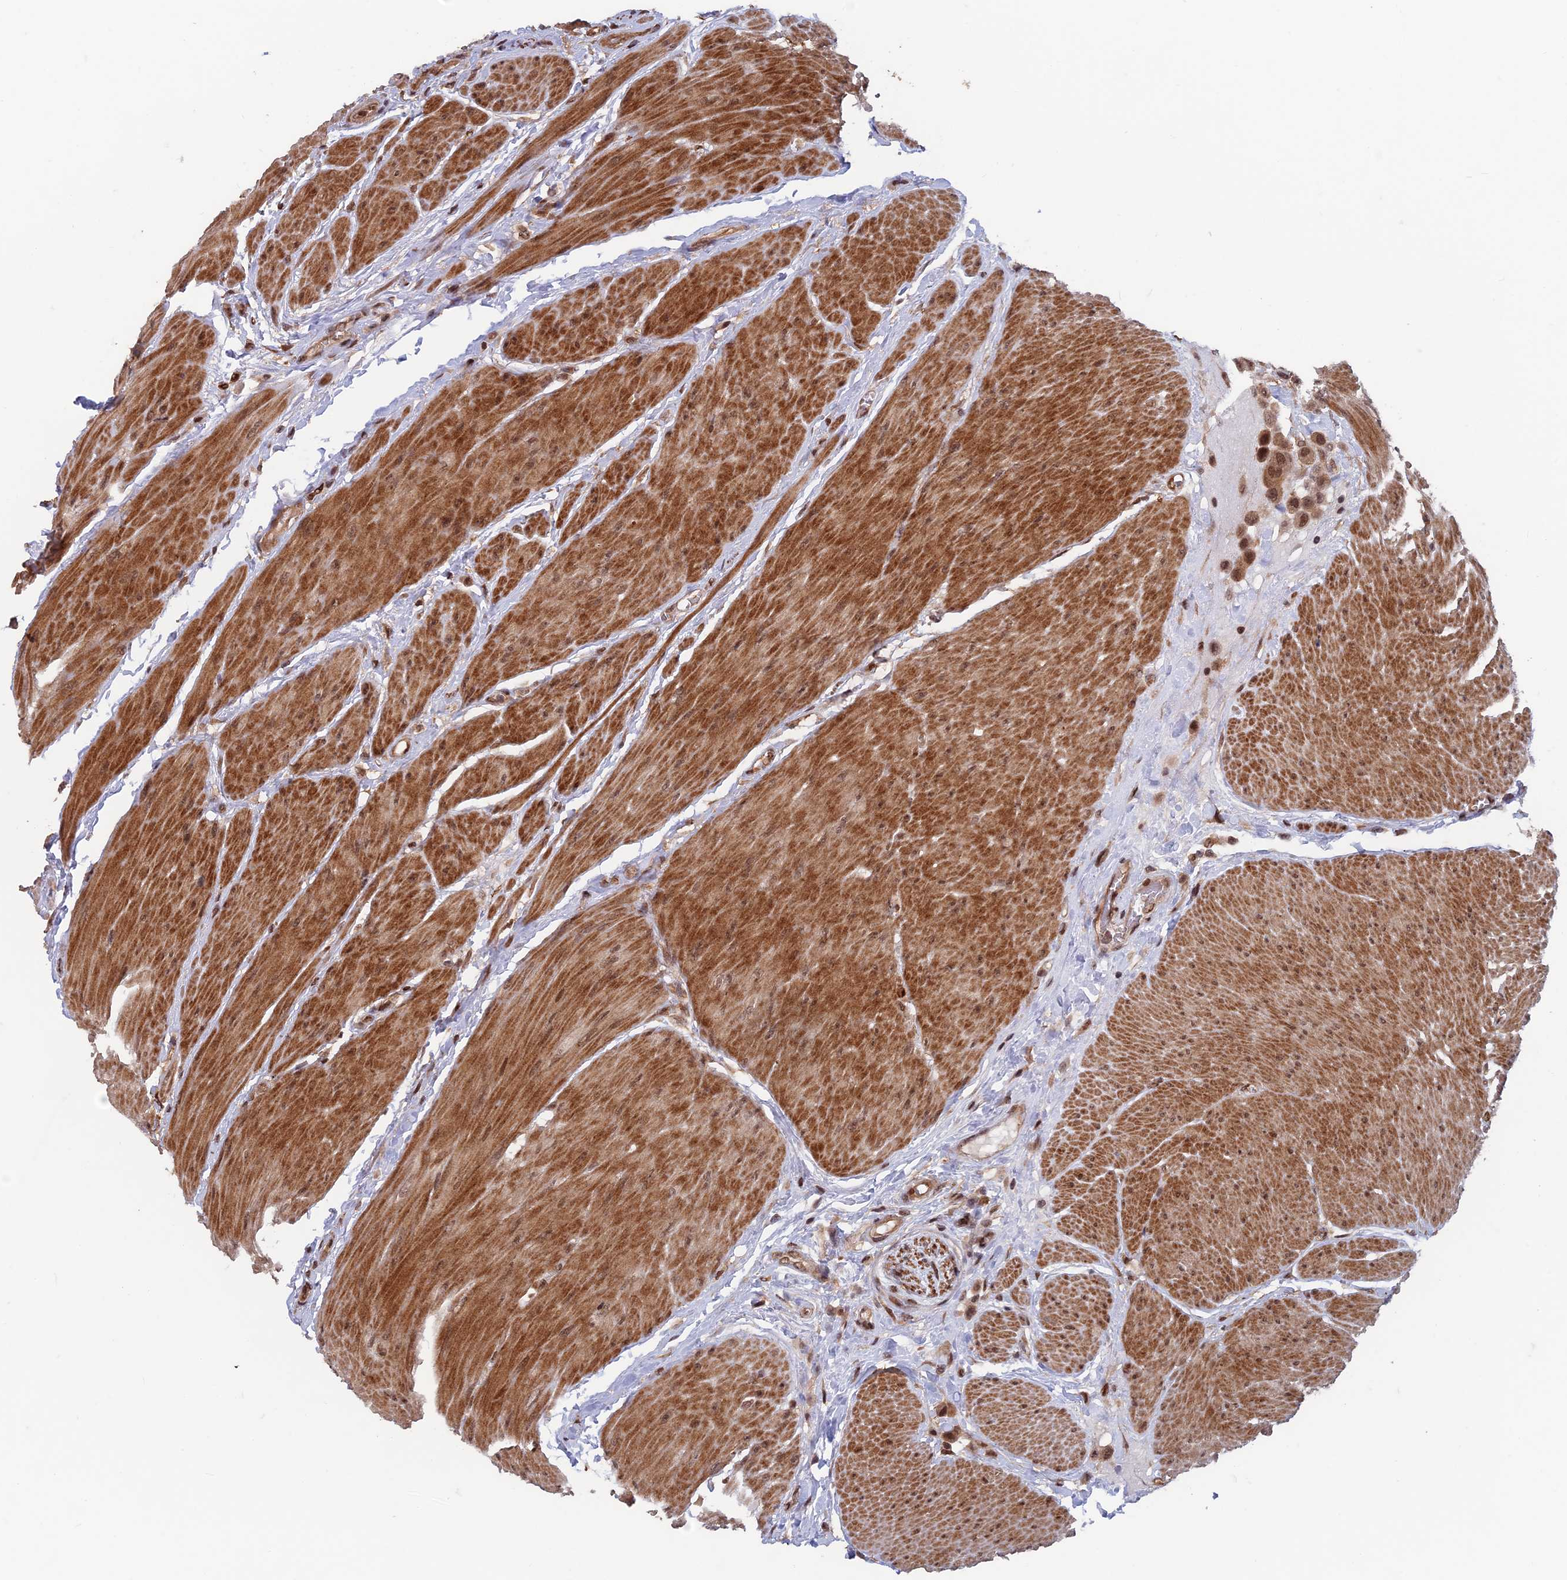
{"staining": {"intensity": "moderate", "quantity": ">75%", "location": "cytoplasmic/membranous,nuclear"}, "tissue": "urothelial cancer", "cell_type": "Tumor cells", "image_type": "cancer", "snomed": [{"axis": "morphology", "description": "Urothelial carcinoma, High grade"}, {"axis": "topography", "description": "Urinary bladder"}], "caption": "Protein staining of urothelial carcinoma (high-grade) tissue exhibits moderate cytoplasmic/membranous and nuclear expression in approximately >75% of tumor cells. (Brightfield microscopy of DAB IHC at high magnification).", "gene": "FAM53C", "patient": {"sex": "male", "age": 50}}